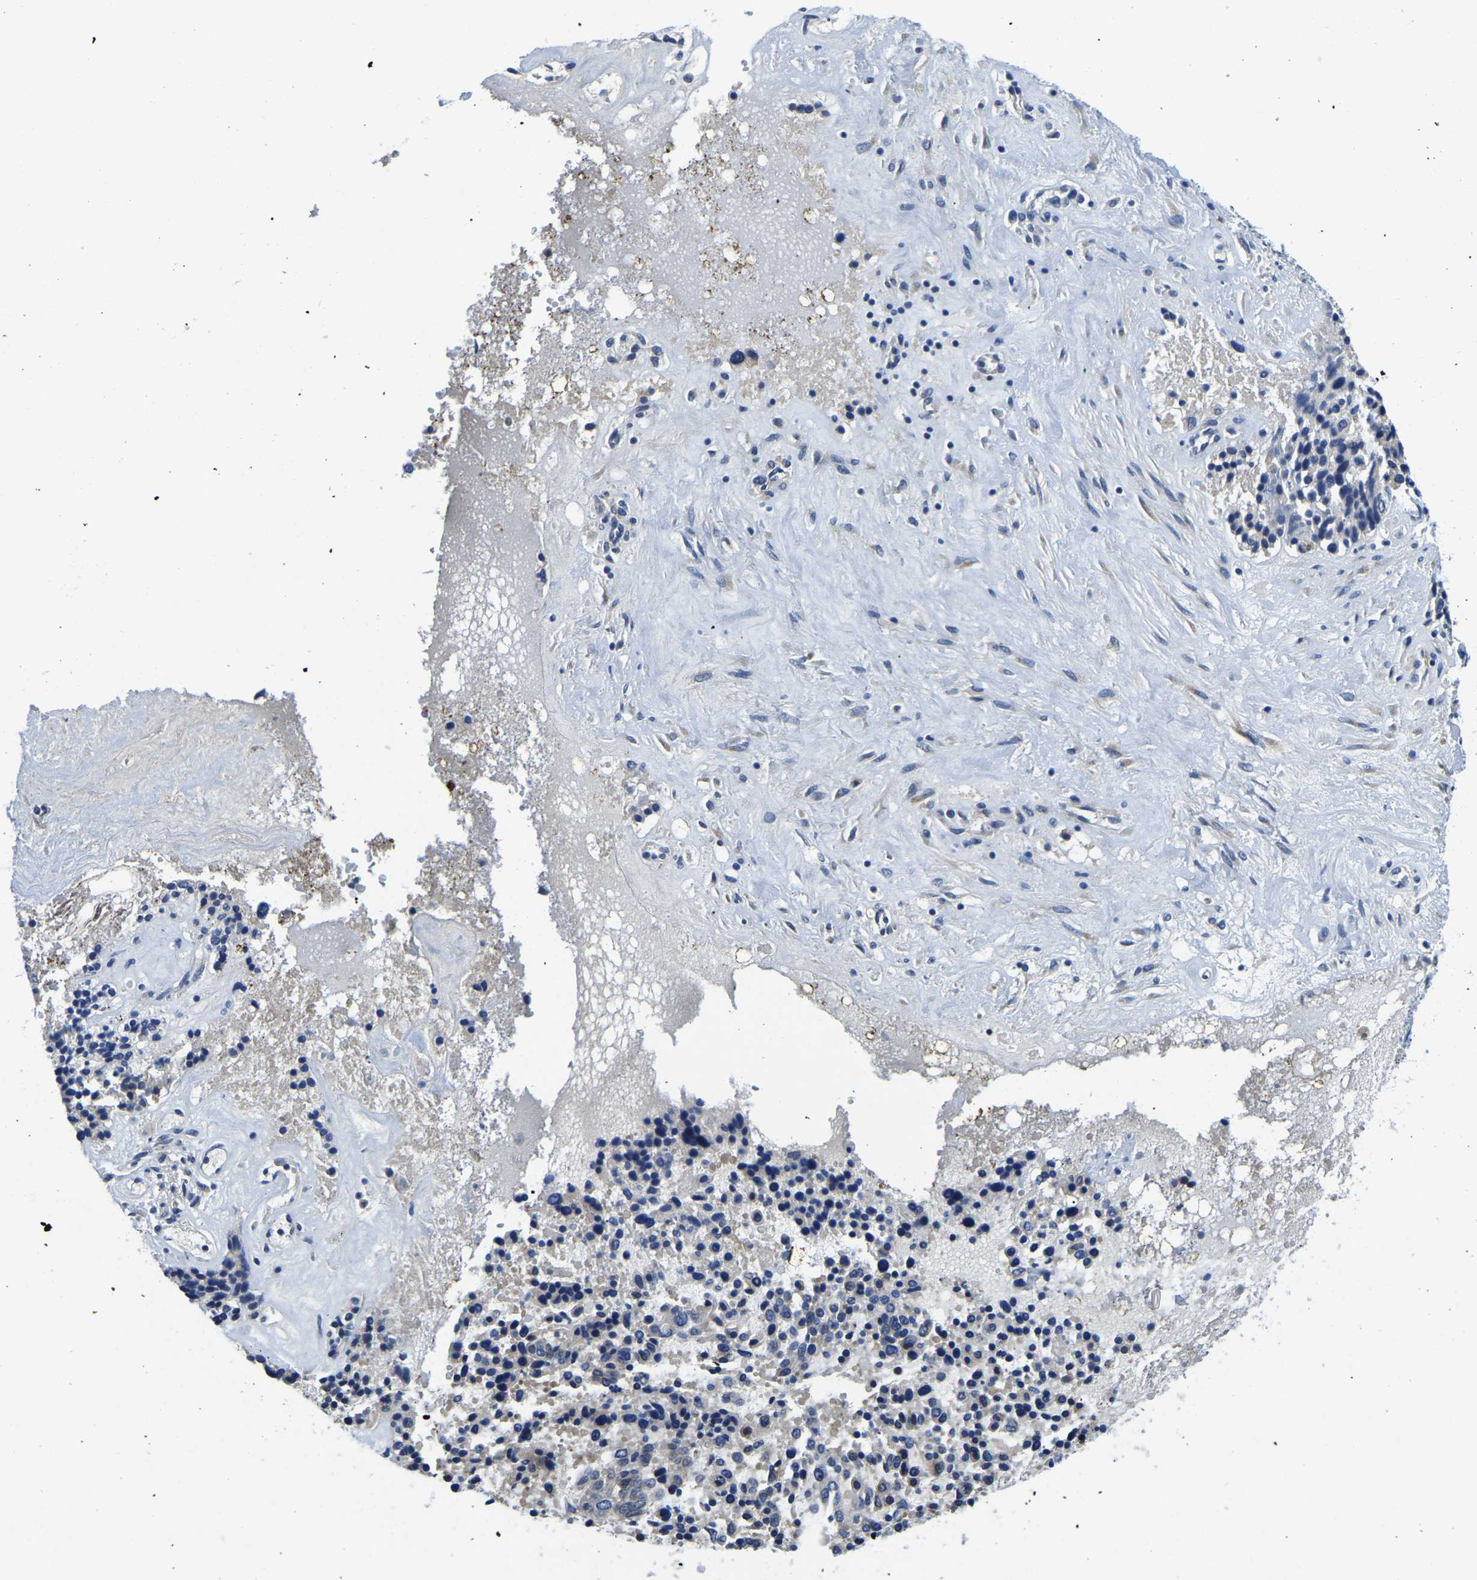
{"staining": {"intensity": "negative", "quantity": "none", "location": "none"}, "tissue": "ovarian cancer", "cell_type": "Tumor cells", "image_type": "cancer", "snomed": [{"axis": "morphology", "description": "Cystadenocarcinoma, serous, NOS"}, {"axis": "topography", "description": "Ovary"}], "caption": "Image shows no protein expression in tumor cells of ovarian cancer tissue. The staining was performed using DAB (3,3'-diaminobenzidine) to visualize the protein expression in brown, while the nuclei were stained in blue with hematoxylin (Magnification: 20x).", "gene": "POLDIP3", "patient": {"sex": "female", "age": 44}}